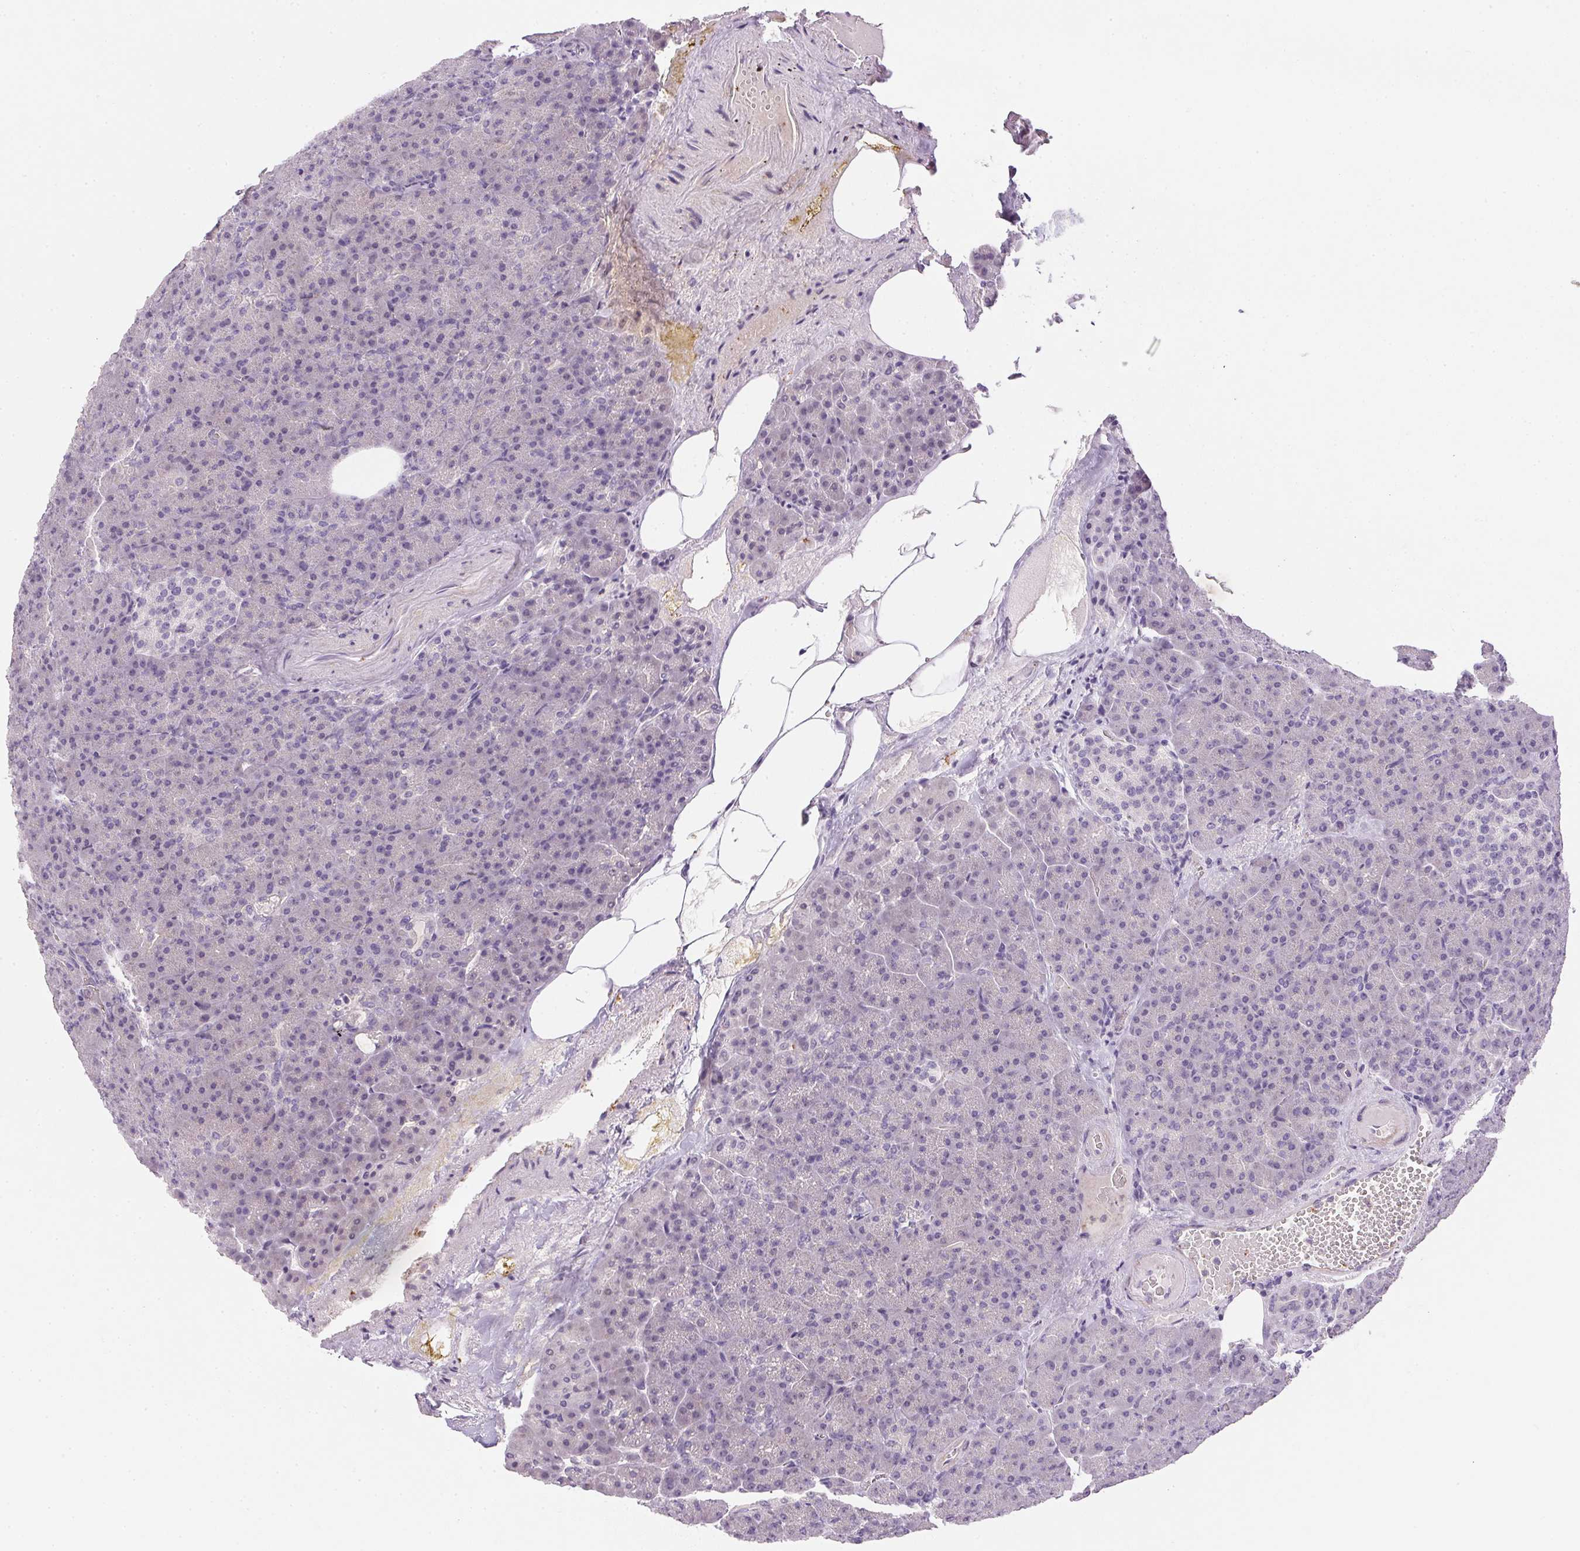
{"staining": {"intensity": "negative", "quantity": "none", "location": "none"}, "tissue": "pancreas", "cell_type": "Exocrine glandular cells", "image_type": "normal", "snomed": [{"axis": "morphology", "description": "Normal tissue, NOS"}, {"axis": "topography", "description": "Pancreas"}], "caption": "Protein analysis of benign pancreas shows no significant positivity in exocrine glandular cells.", "gene": "PRL", "patient": {"sex": "female", "age": 74}}